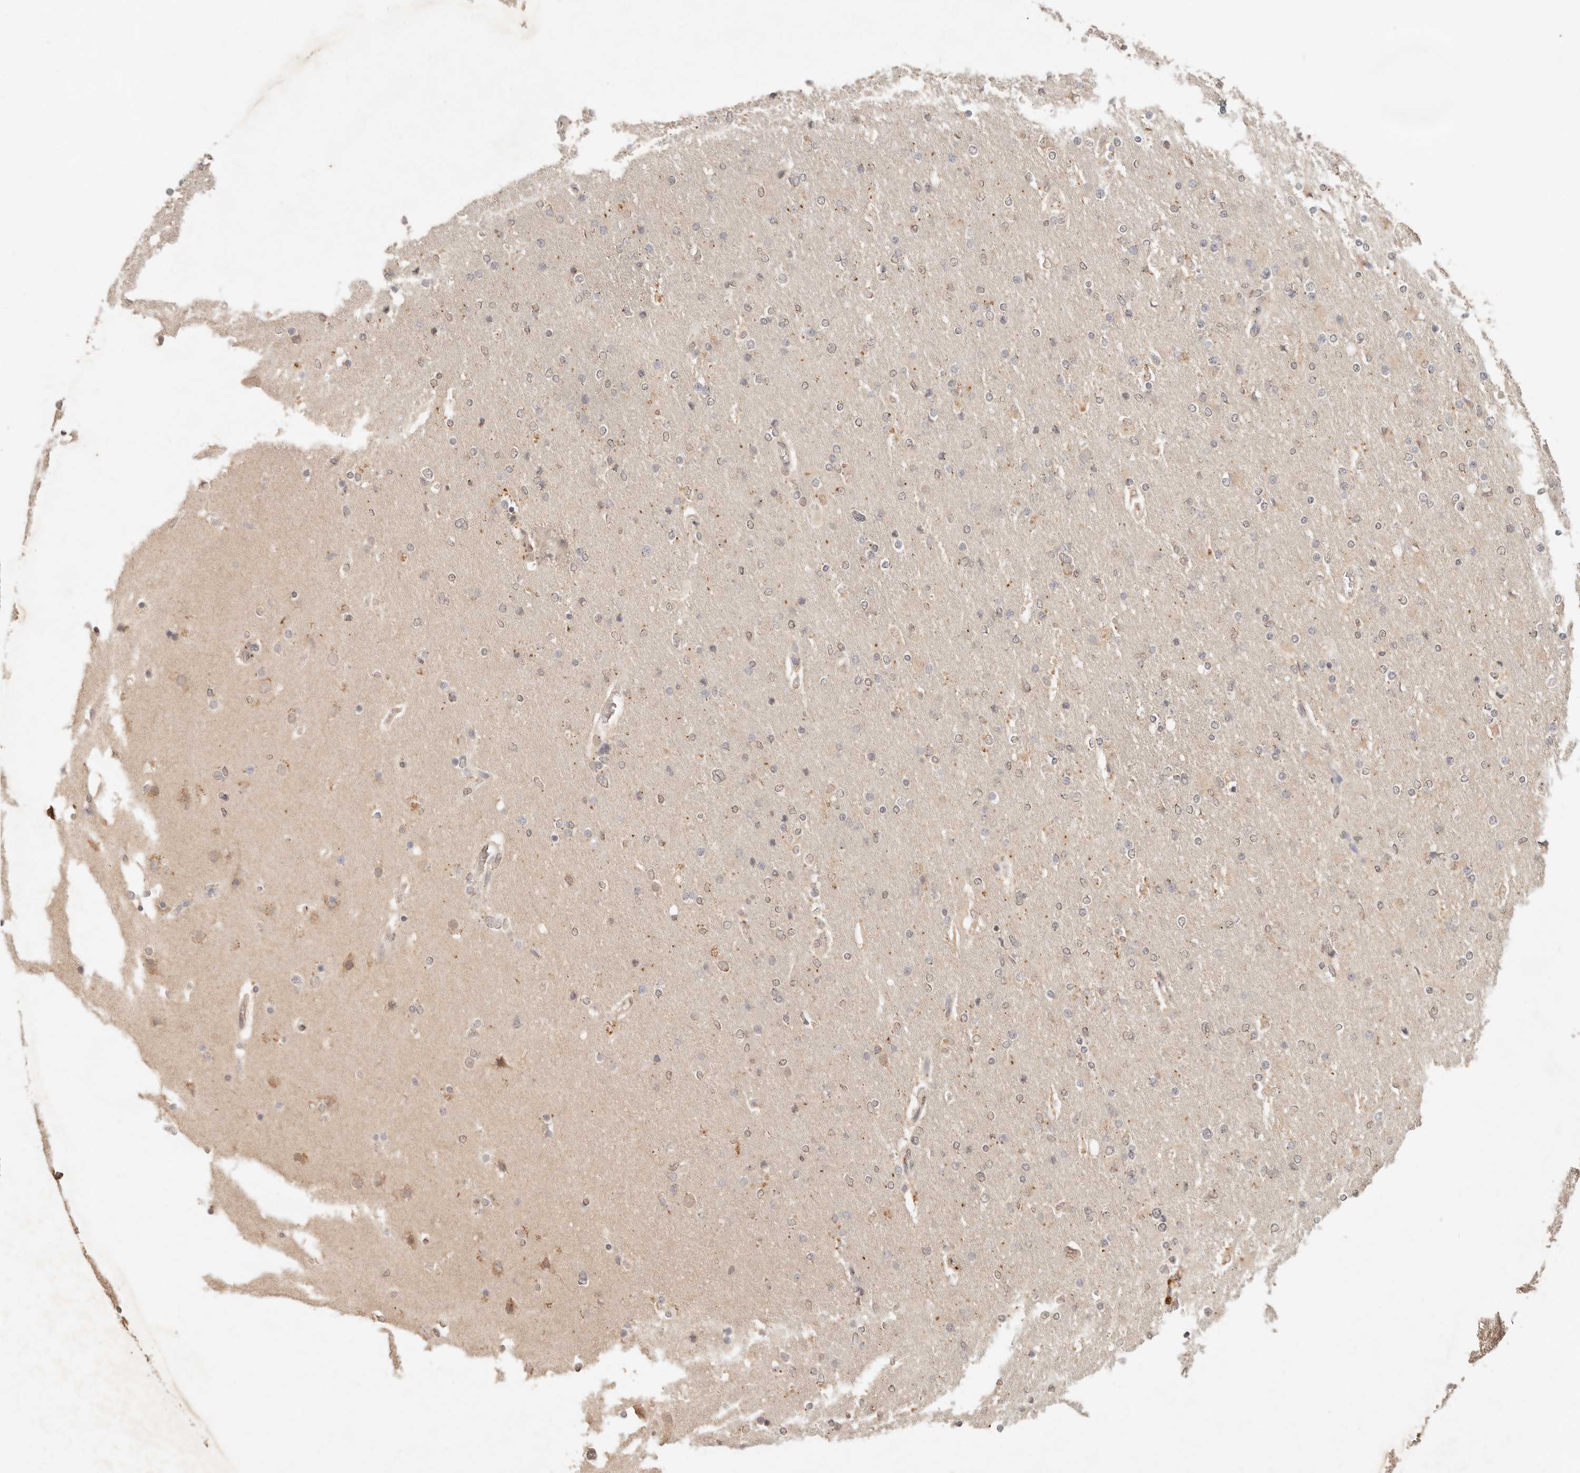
{"staining": {"intensity": "weak", "quantity": "<25%", "location": "nuclear"}, "tissue": "glioma", "cell_type": "Tumor cells", "image_type": "cancer", "snomed": [{"axis": "morphology", "description": "Glioma, malignant, High grade"}, {"axis": "topography", "description": "Cerebral cortex"}], "caption": "Micrograph shows no significant protein staining in tumor cells of glioma.", "gene": "LMO4", "patient": {"sex": "female", "age": 36}}